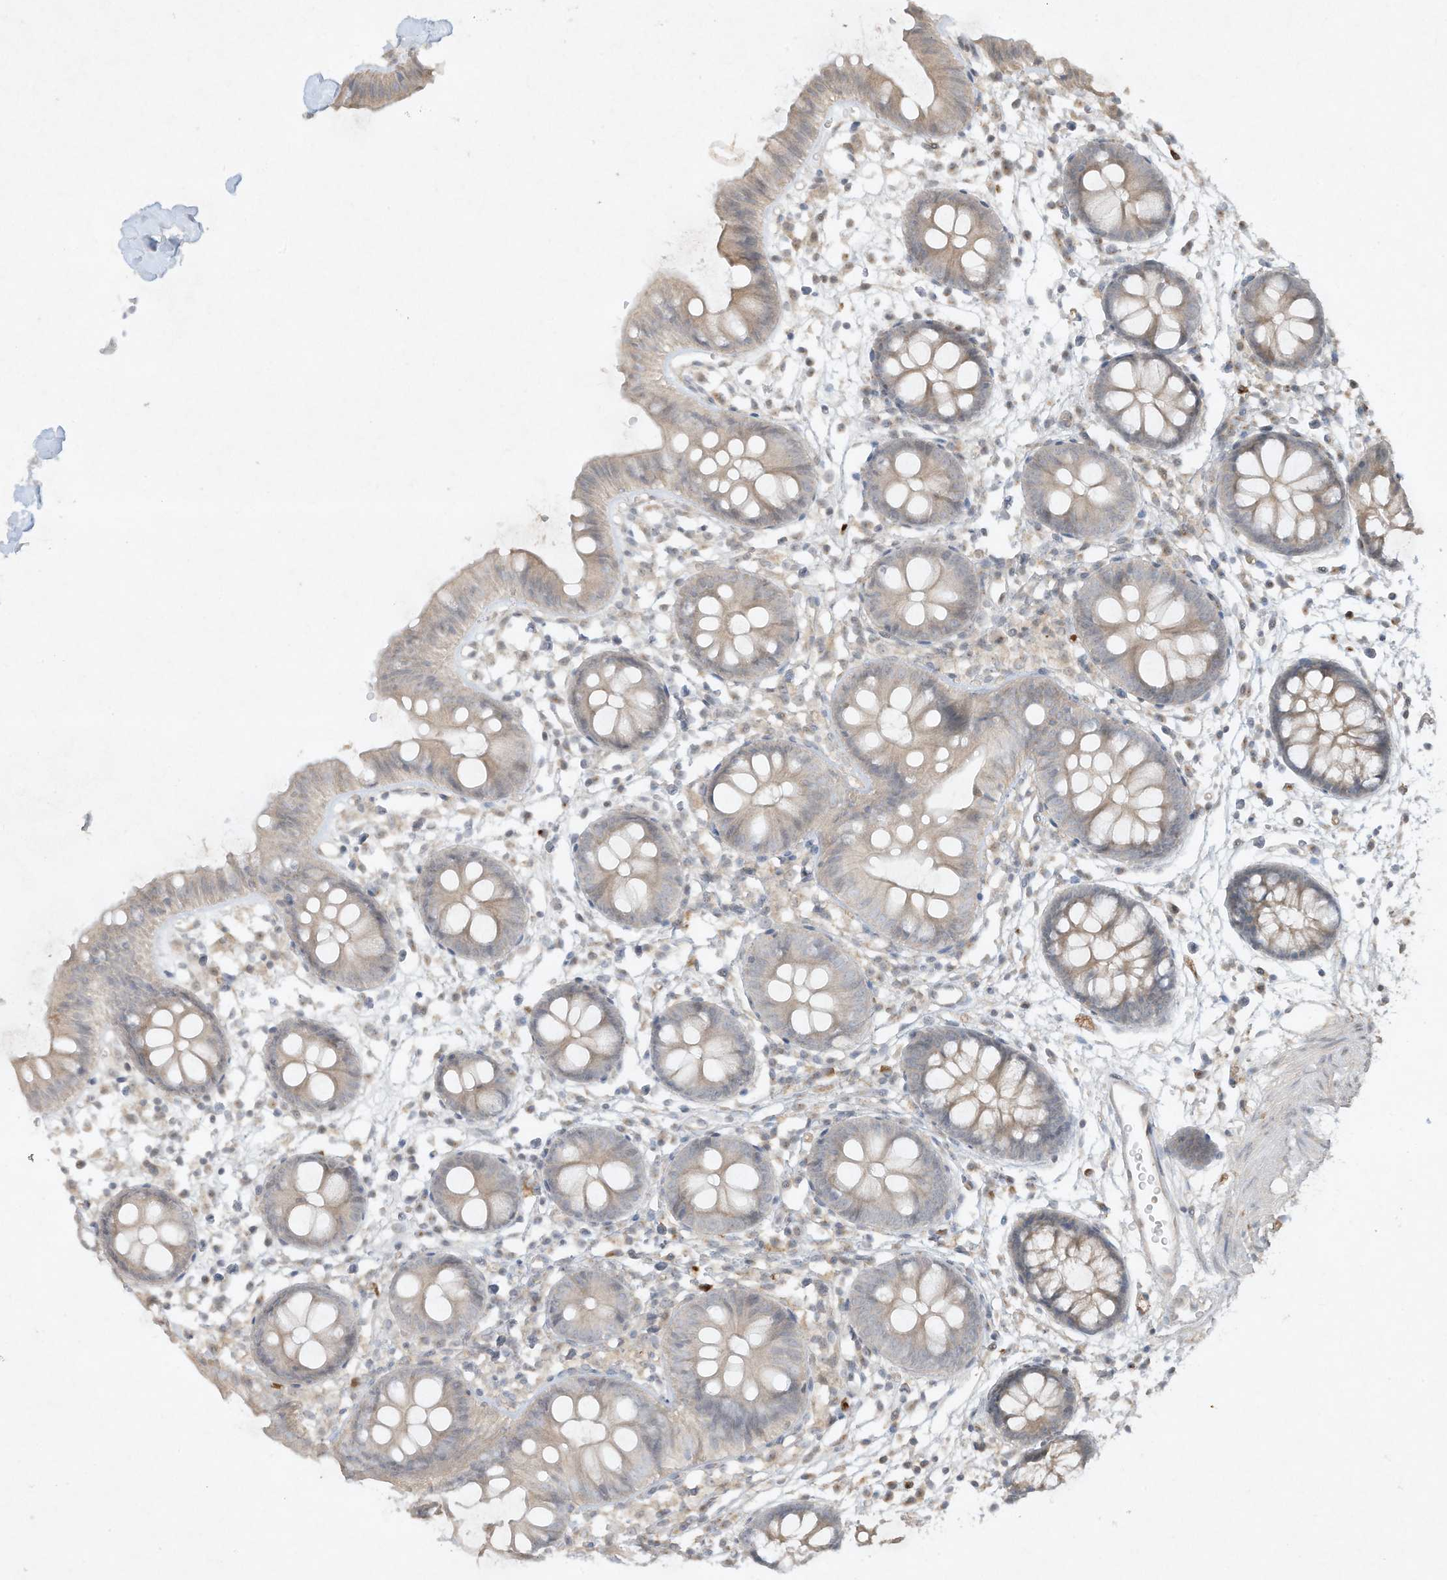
{"staining": {"intensity": "weak", "quantity": ">75%", "location": "cytoplasmic/membranous"}, "tissue": "colon", "cell_type": "Endothelial cells", "image_type": "normal", "snomed": [{"axis": "morphology", "description": "Normal tissue, NOS"}, {"axis": "topography", "description": "Colon"}], "caption": "Protein analysis of normal colon demonstrates weak cytoplasmic/membranous positivity in about >75% of endothelial cells.", "gene": "FETUB", "patient": {"sex": "male", "age": 56}}